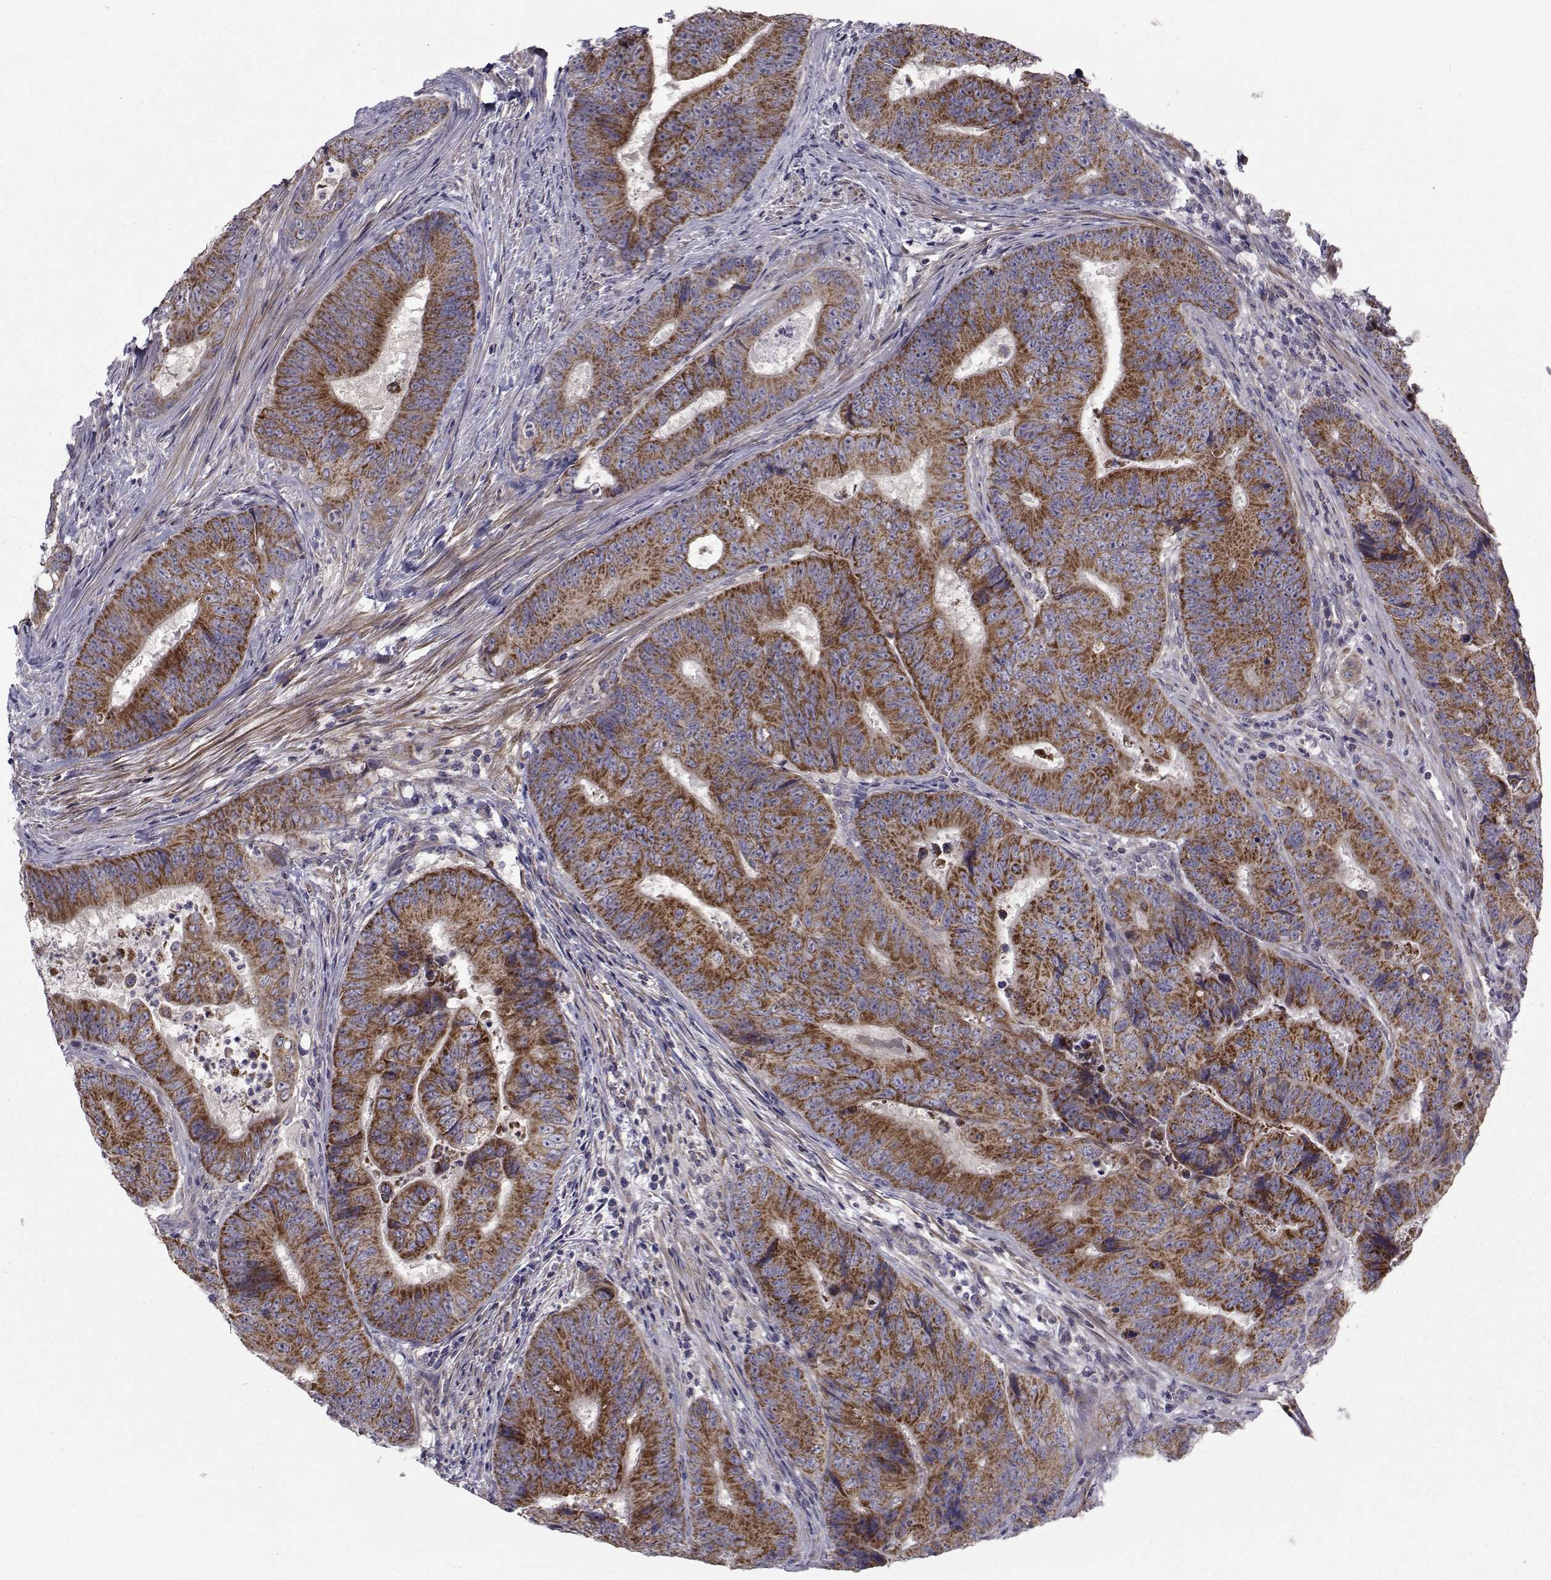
{"staining": {"intensity": "strong", "quantity": "25%-75%", "location": "cytoplasmic/membranous"}, "tissue": "colorectal cancer", "cell_type": "Tumor cells", "image_type": "cancer", "snomed": [{"axis": "morphology", "description": "Adenocarcinoma, NOS"}, {"axis": "topography", "description": "Colon"}], "caption": "High-power microscopy captured an immunohistochemistry (IHC) photomicrograph of adenocarcinoma (colorectal), revealing strong cytoplasmic/membranous positivity in about 25%-75% of tumor cells.", "gene": "CFAP74", "patient": {"sex": "female", "age": 48}}